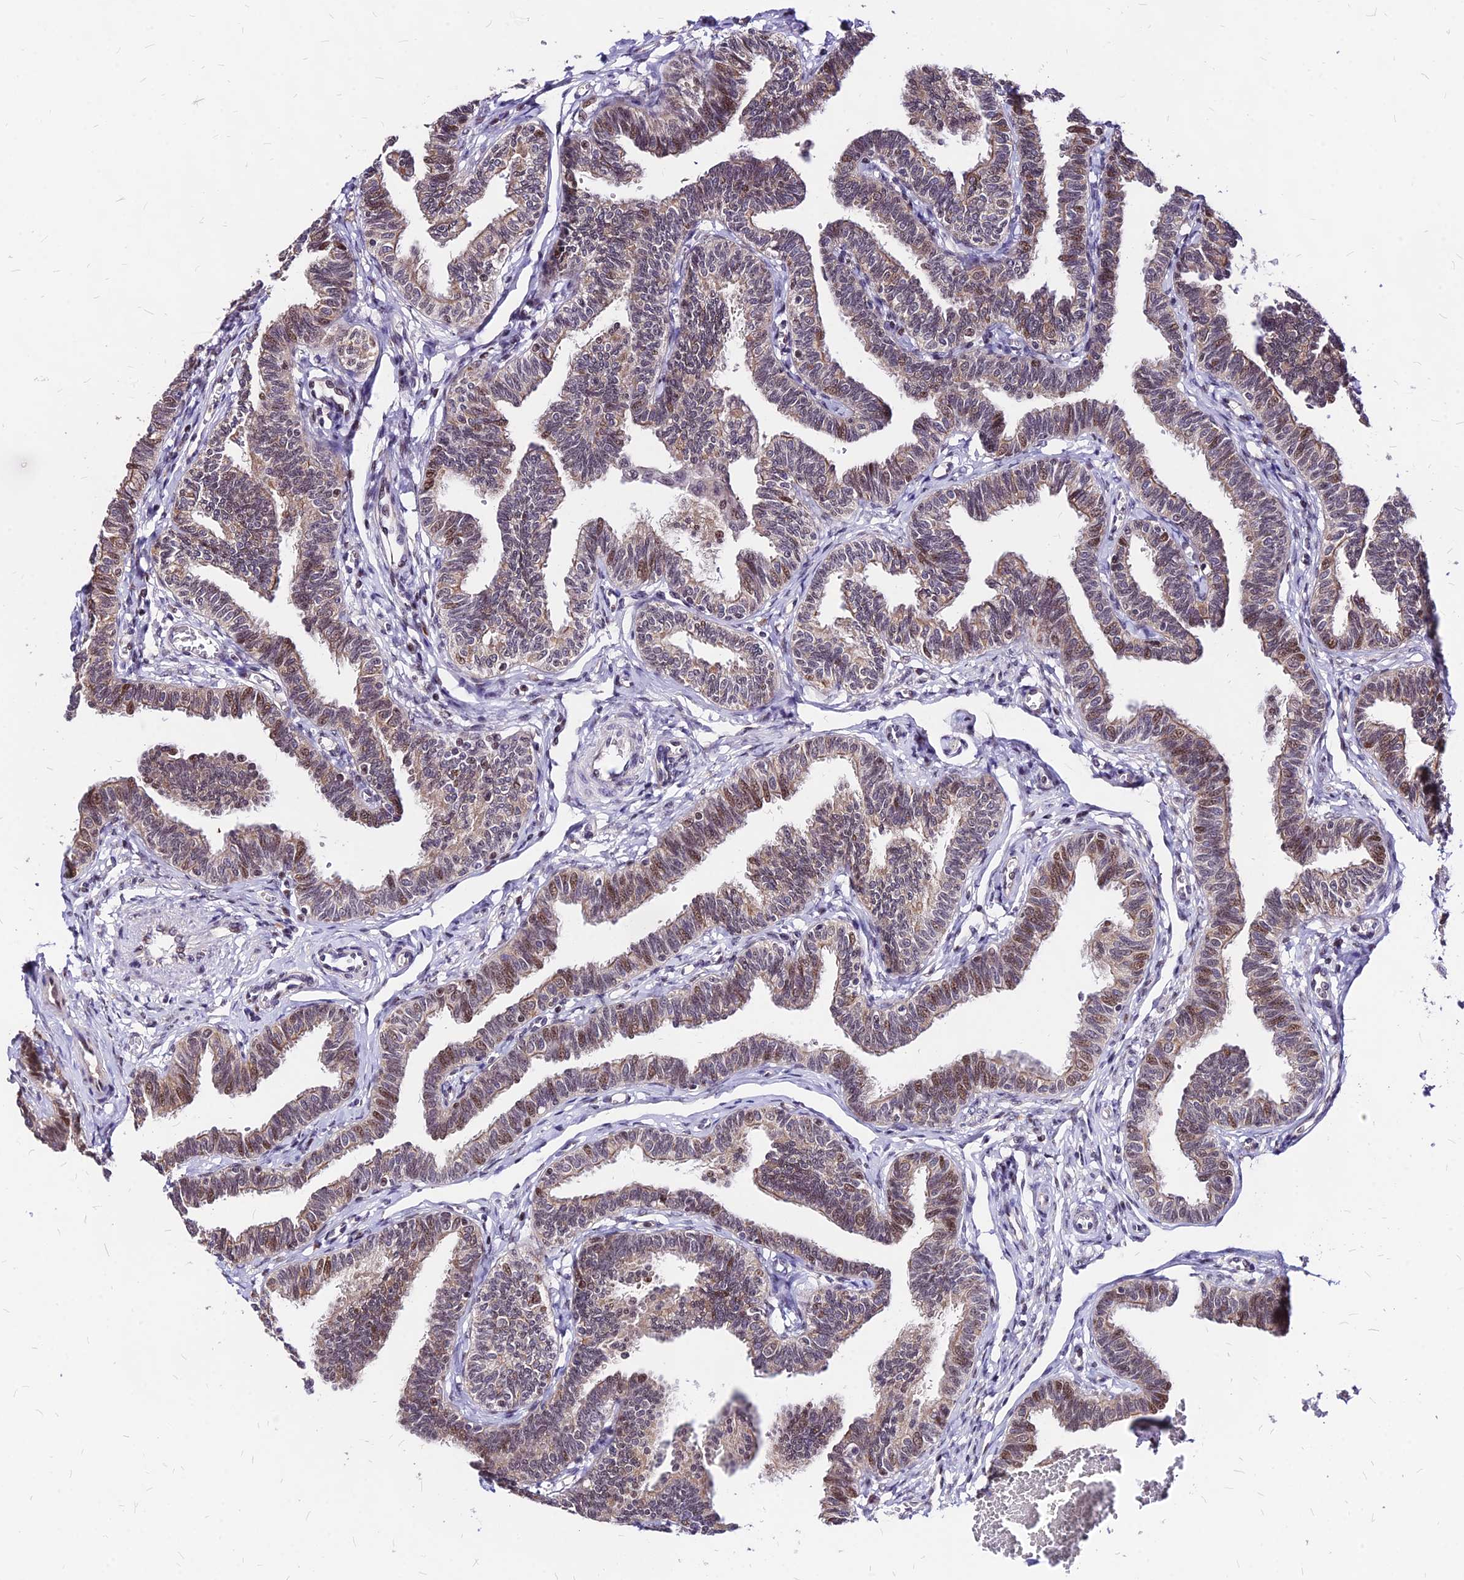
{"staining": {"intensity": "moderate", "quantity": ">75%", "location": "cytoplasmic/membranous,nuclear"}, "tissue": "fallopian tube", "cell_type": "Glandular cells", "image_type": "normal", "snomed": [{"axis": "morphology", "description": "Normal tissue, NOS"}, {"axis": "topography", "description": "Fallopian tube"}, {"axis": "topography", "description": "Ovary"}], "caption": "Immunohistochemistry (IHC) photomicrograph of normal human fallopian tube stained for a protein (brown), which shows medium levels of moderate cytoplasmic/membranous,nuclear positivity in about >75% of glandular cells.", "gene": "DDX55", "patient": {"sex": "female", "age": 23}}